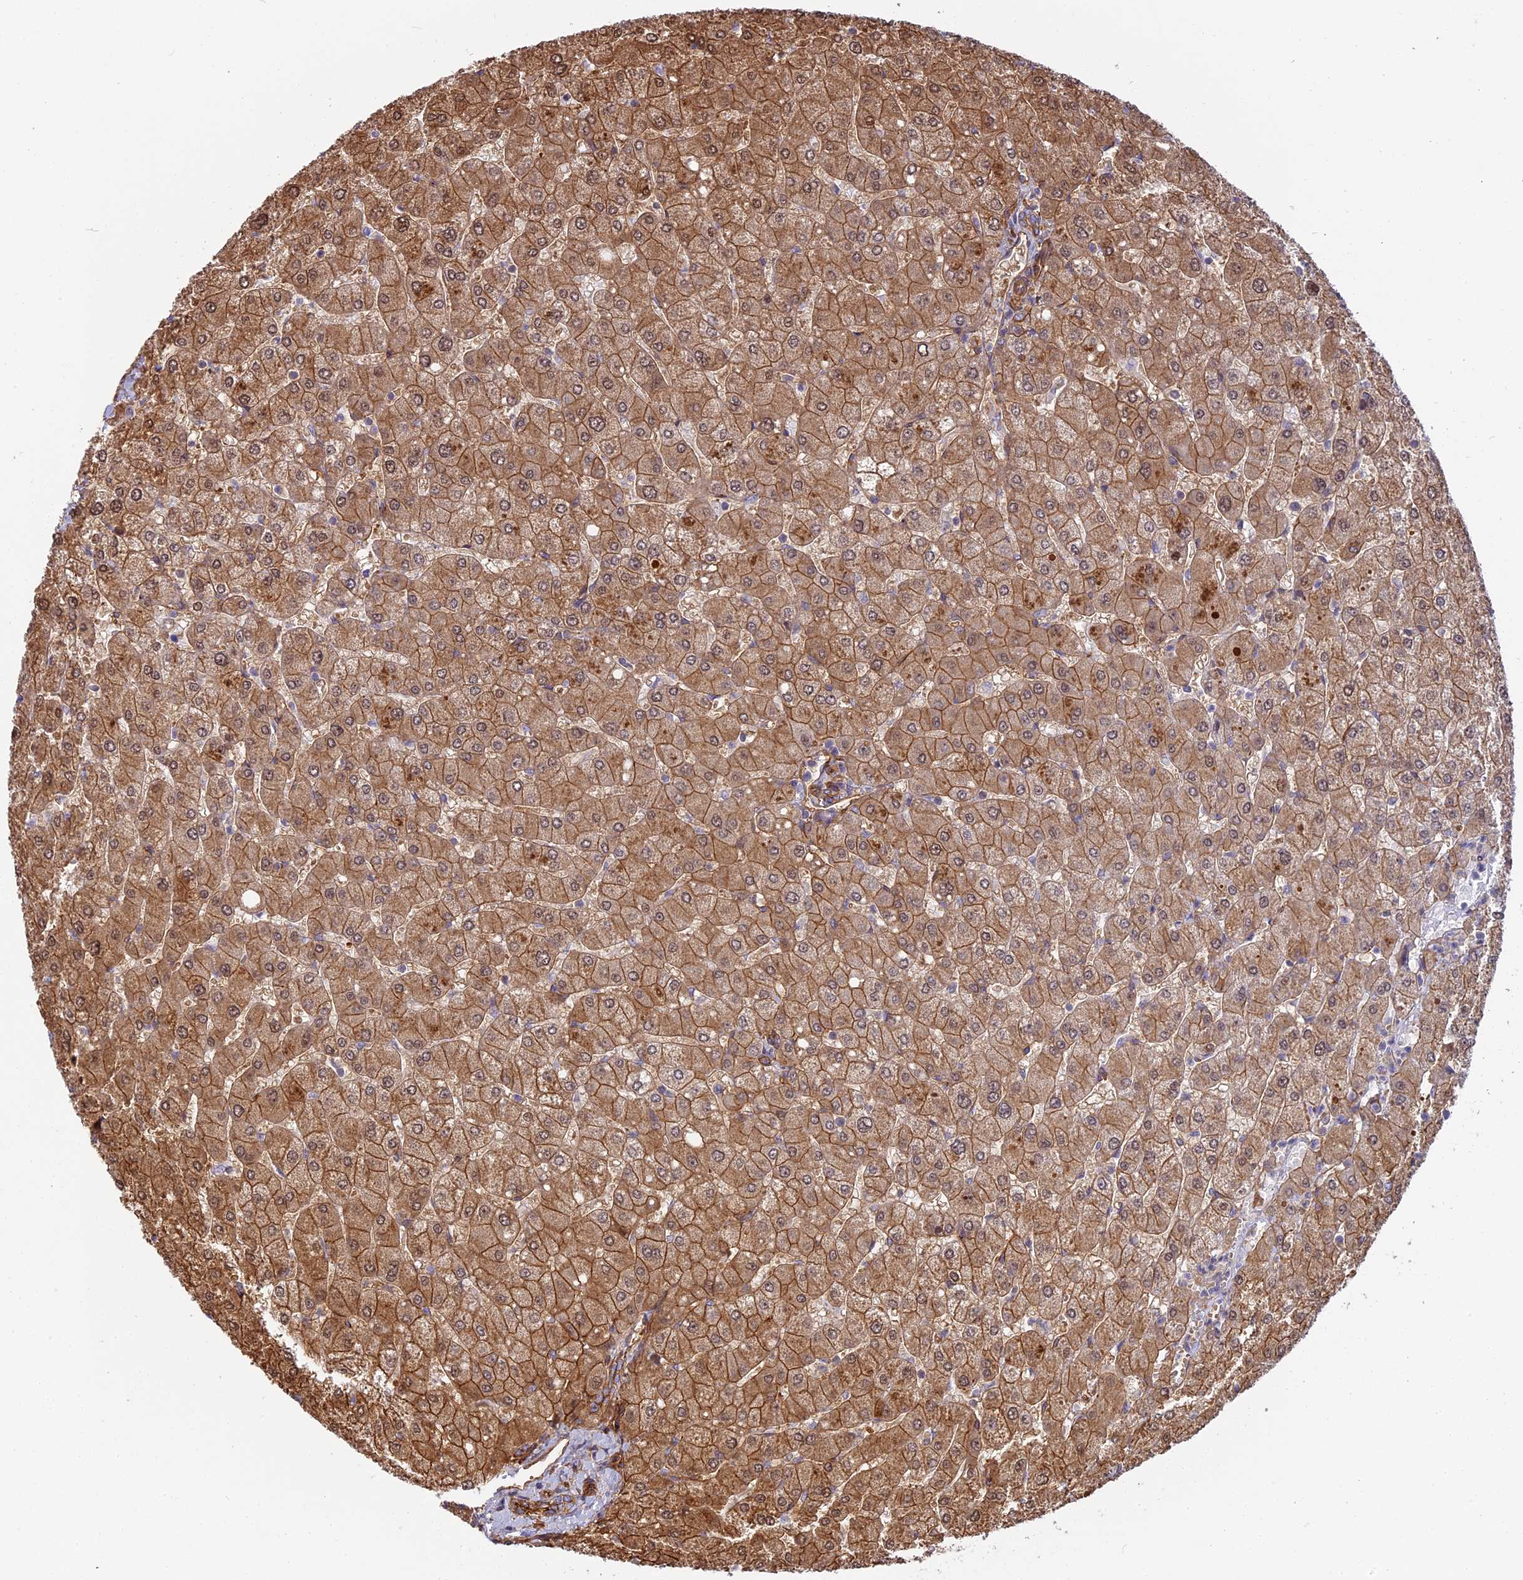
{"staining": {"intensity": "moderate", "quantity": ">75%", "location": "cytoplasmic/membranous"}, "tissue": "liver", "cell_type": "Cholangiocytes", "image_type": "normal", "snomed": [{"axis": "morphology", "description": "Normal tissue, NOS"}, {"axis": "topography", "description": "Liver"}], "caption": "Liver stained with a brown dye demonstrates moderate cytoplasmic/membranous positive positivity in about >75% of cholangiocytes.", "gene": "CNBD2", "patient": {"sex": "male", "age": 55}}